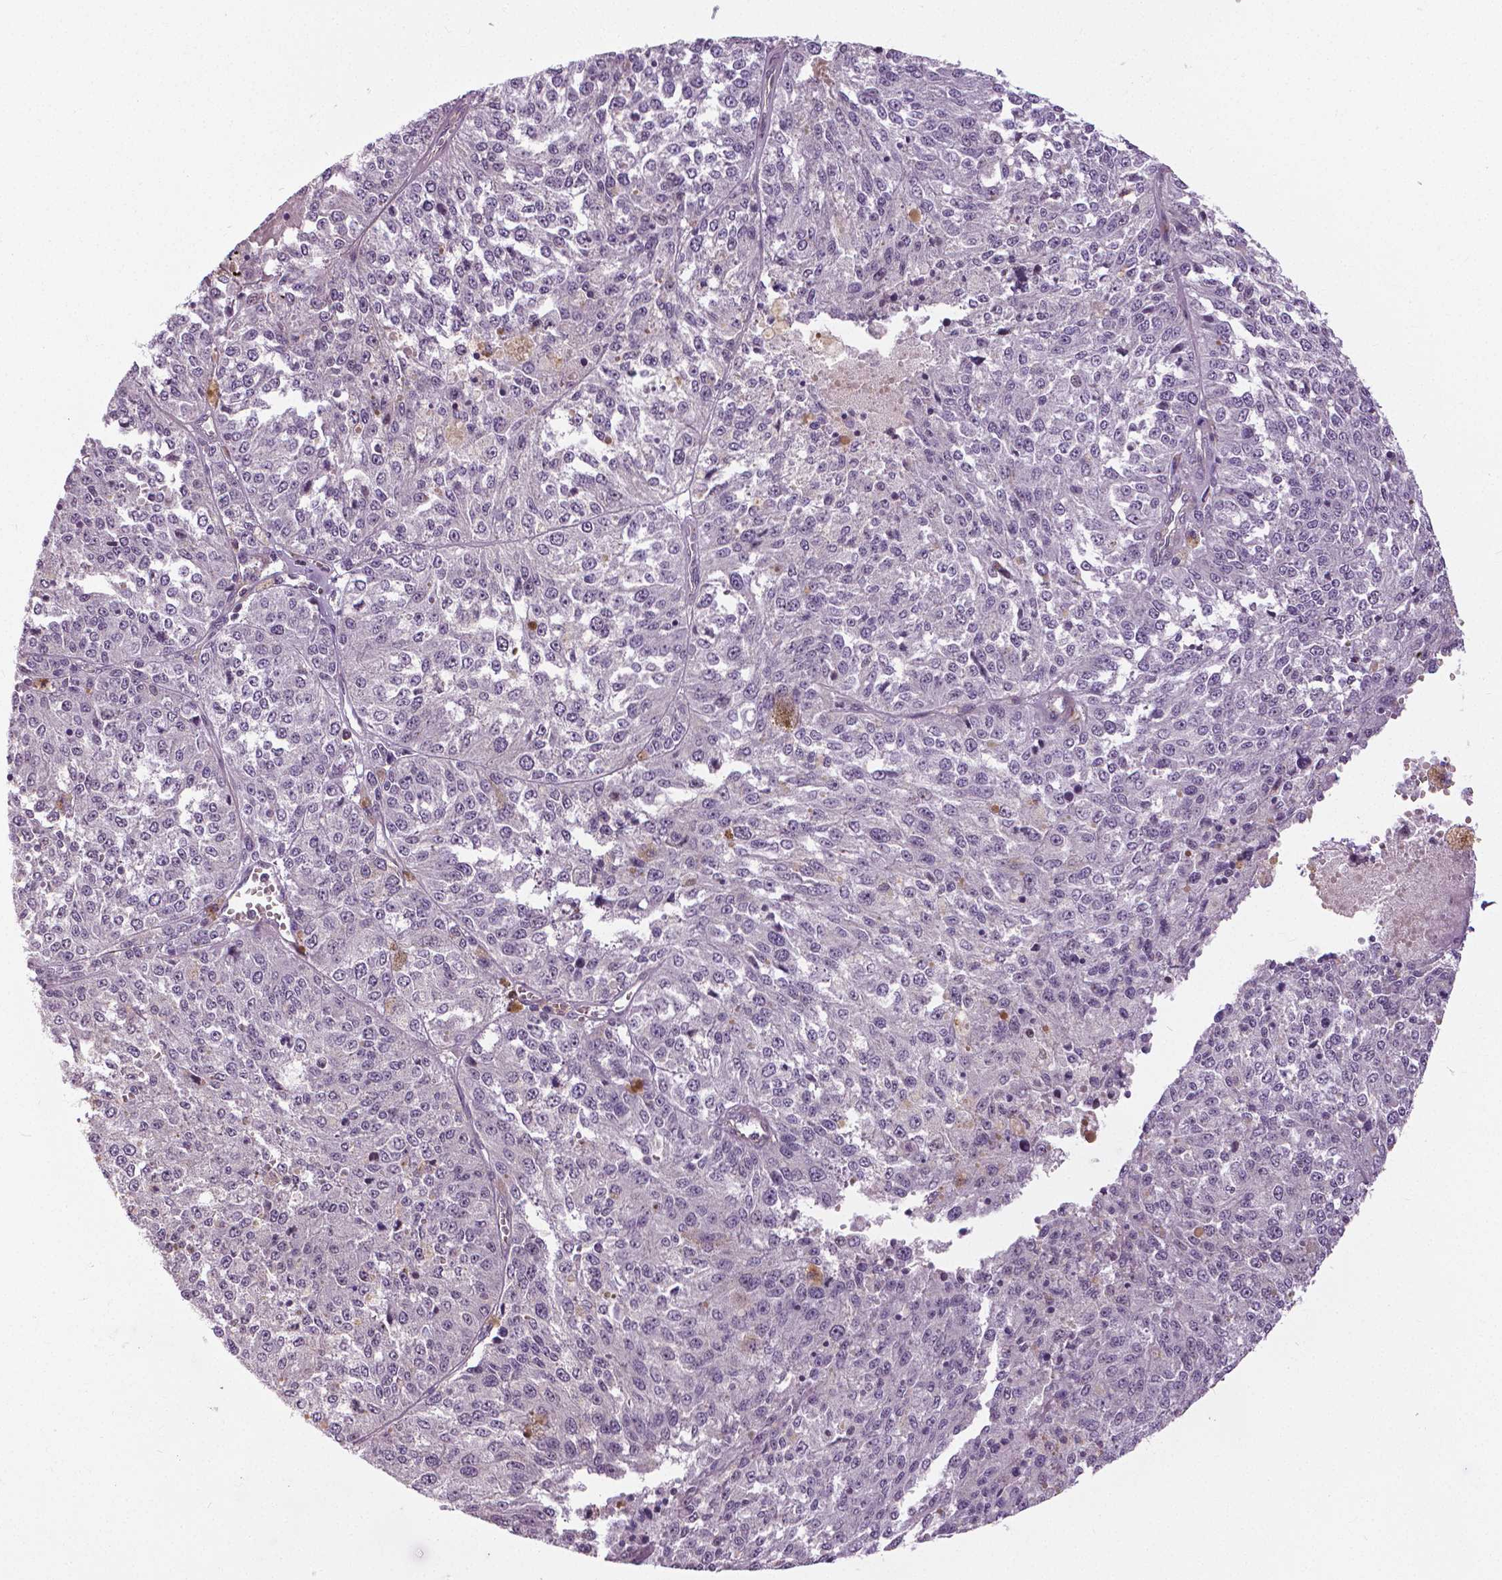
{"staining": {"intensity": "negative", "quantity": "none", "location": "none"}, "tissue": "melanoma", "cell_type": "Tumor cells", "image_type": "cancer", "snomed": [{"axis": "morphology", "description": "Malignant melanoma, Metastatic site"}, {"axis": "topography", "description": "Lymph node"}], "caption": "IHC of human malignant melanoma (metastatic site) exhibits no expression in tumor cells.", "gene": "ANXA13", "patient": {"sex": "female", "age": 64}}